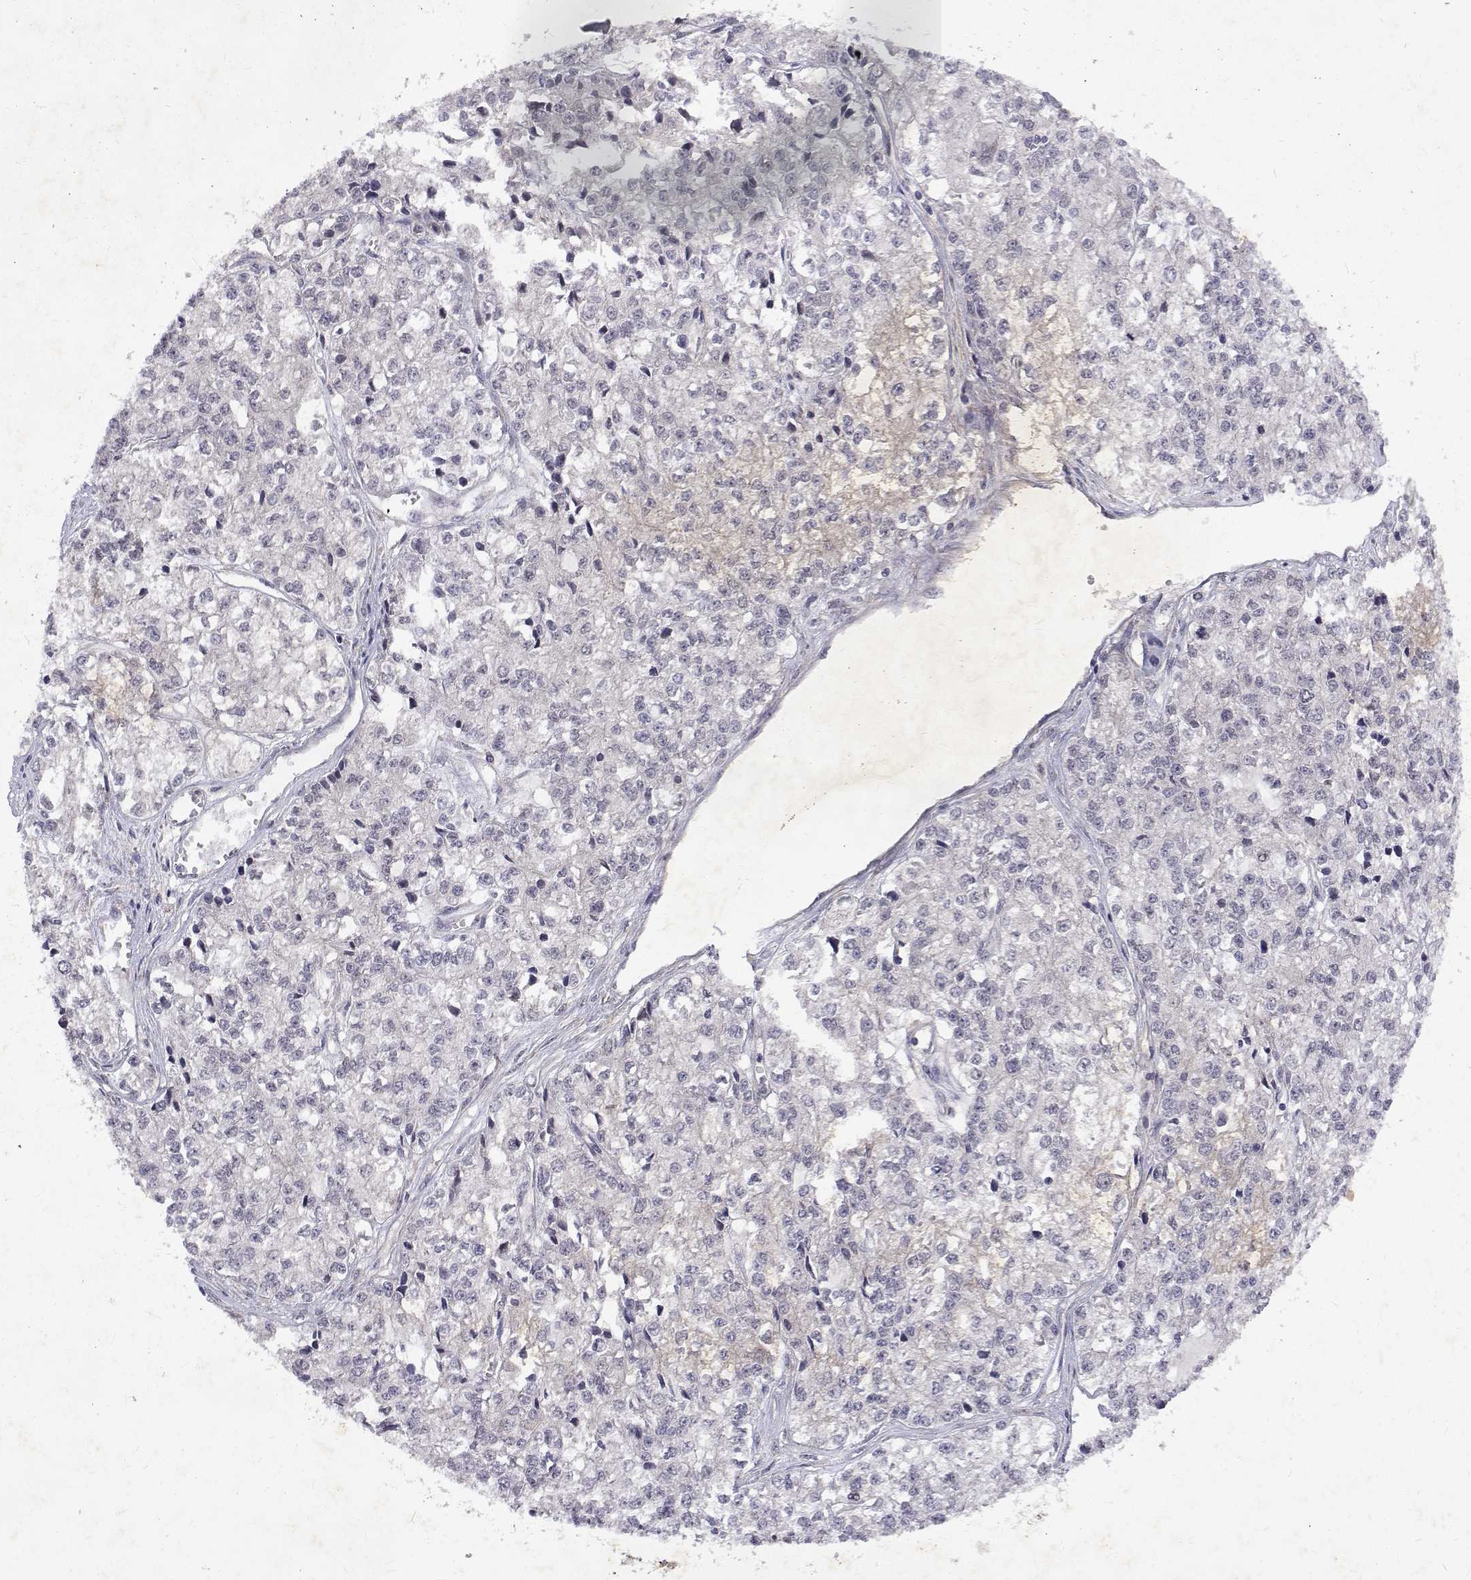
{"staining": {"intensity": "negative", "quantity": "none", "location": "none"}, "tissue": "ovarian cancer", "cell_type": "Tumor cells", "image_type": "cancer", "snomed": [{"axis": "morphology", "description": "Carcinoma, endometroid"}, {"axis": "topography", "description": "Ovary"}], "caption": "A high-resolution image shows immunohistochemistry (IHC) staining of endometroid carcinoma (ovarian), which shows no significant positivity in tumor cells.", "gene": "ALKBH8", "patient": {"sex": "female", "age": 64}}